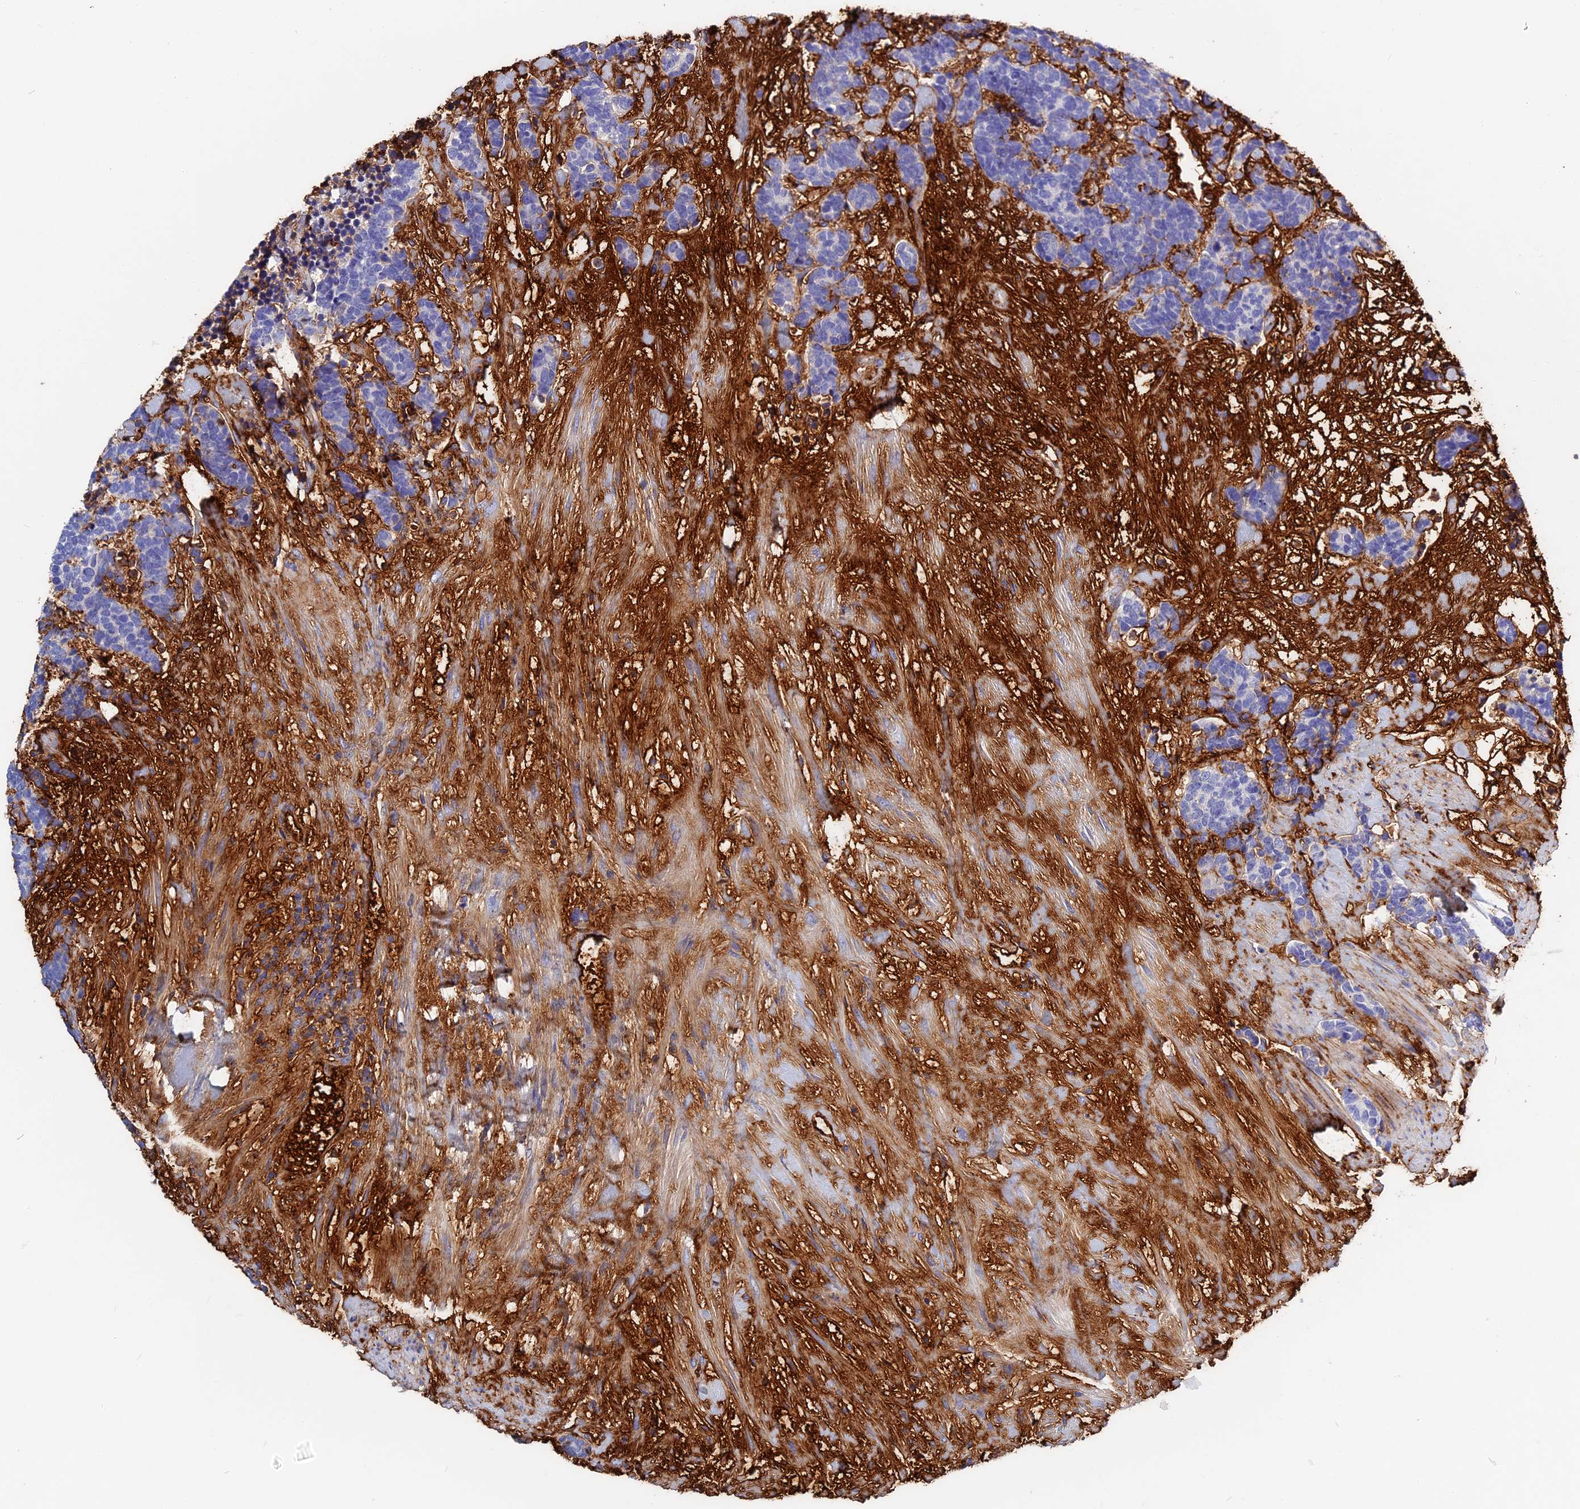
{"staining": {"intensity": "negative", "quantity": "none", "location": "none"}, "tissue": "carcinoid", "cell_type": "Tumor cells", "image_type": "cancer", "snomed": [{"axis": "morphology", "description": "Carcinoma, NOS"}, {"axis": "morphology", "description": "Carcinoid, malignant, NOS"}, {"axis": "topography", "description": "Prostate"}], "caption": "Immunohistochemistry (IHC) image of neoplastic tissue: human carcinoid stained with DAB displays no significant protein positivity in tumor cells. Nuclei are stained in blue.", "gene": "ITIH1", "patient": {"sex": "male", "age": 57}}